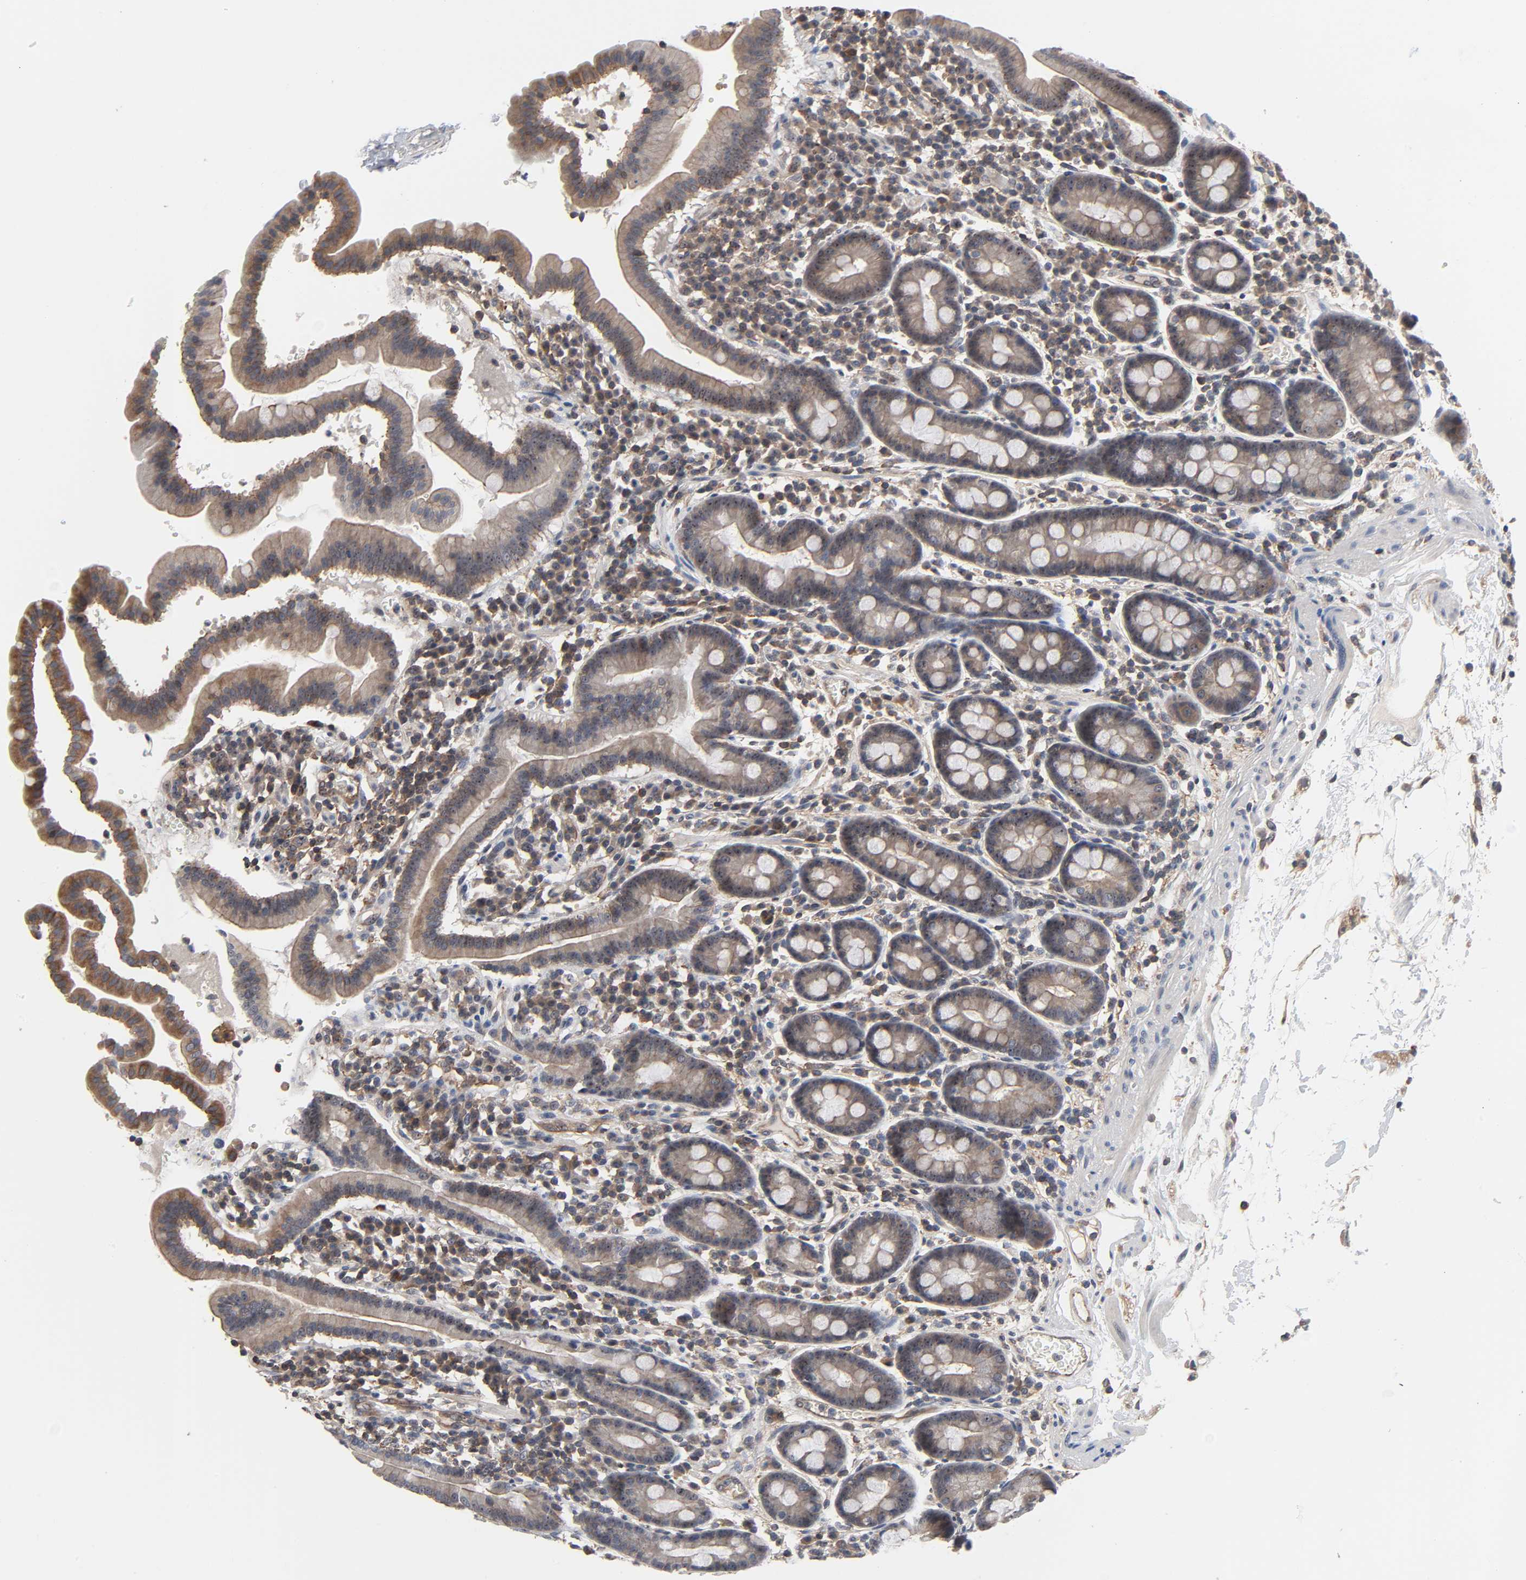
{"staining": {"intensity": "weak", "quantity": ">75%", "location": "cytoplasmic/membranous,nuclear"}, "tissue": "duodenum", "cell_type": "Glandular cells", "image_type": "normal", "snomed": [{"axis": "morphology", "description": "Normal tissue, NOS"}, {"axis": "topography", "description": "Duodenum"}], "caption": "A low amount of weak cytoplasmic/membranous,nuclear expression is appreciated in approximately >75% of glandular cells in benign duodenum.", "gene": "DDX10", "patient": {"sex": "male", "age": 50}}